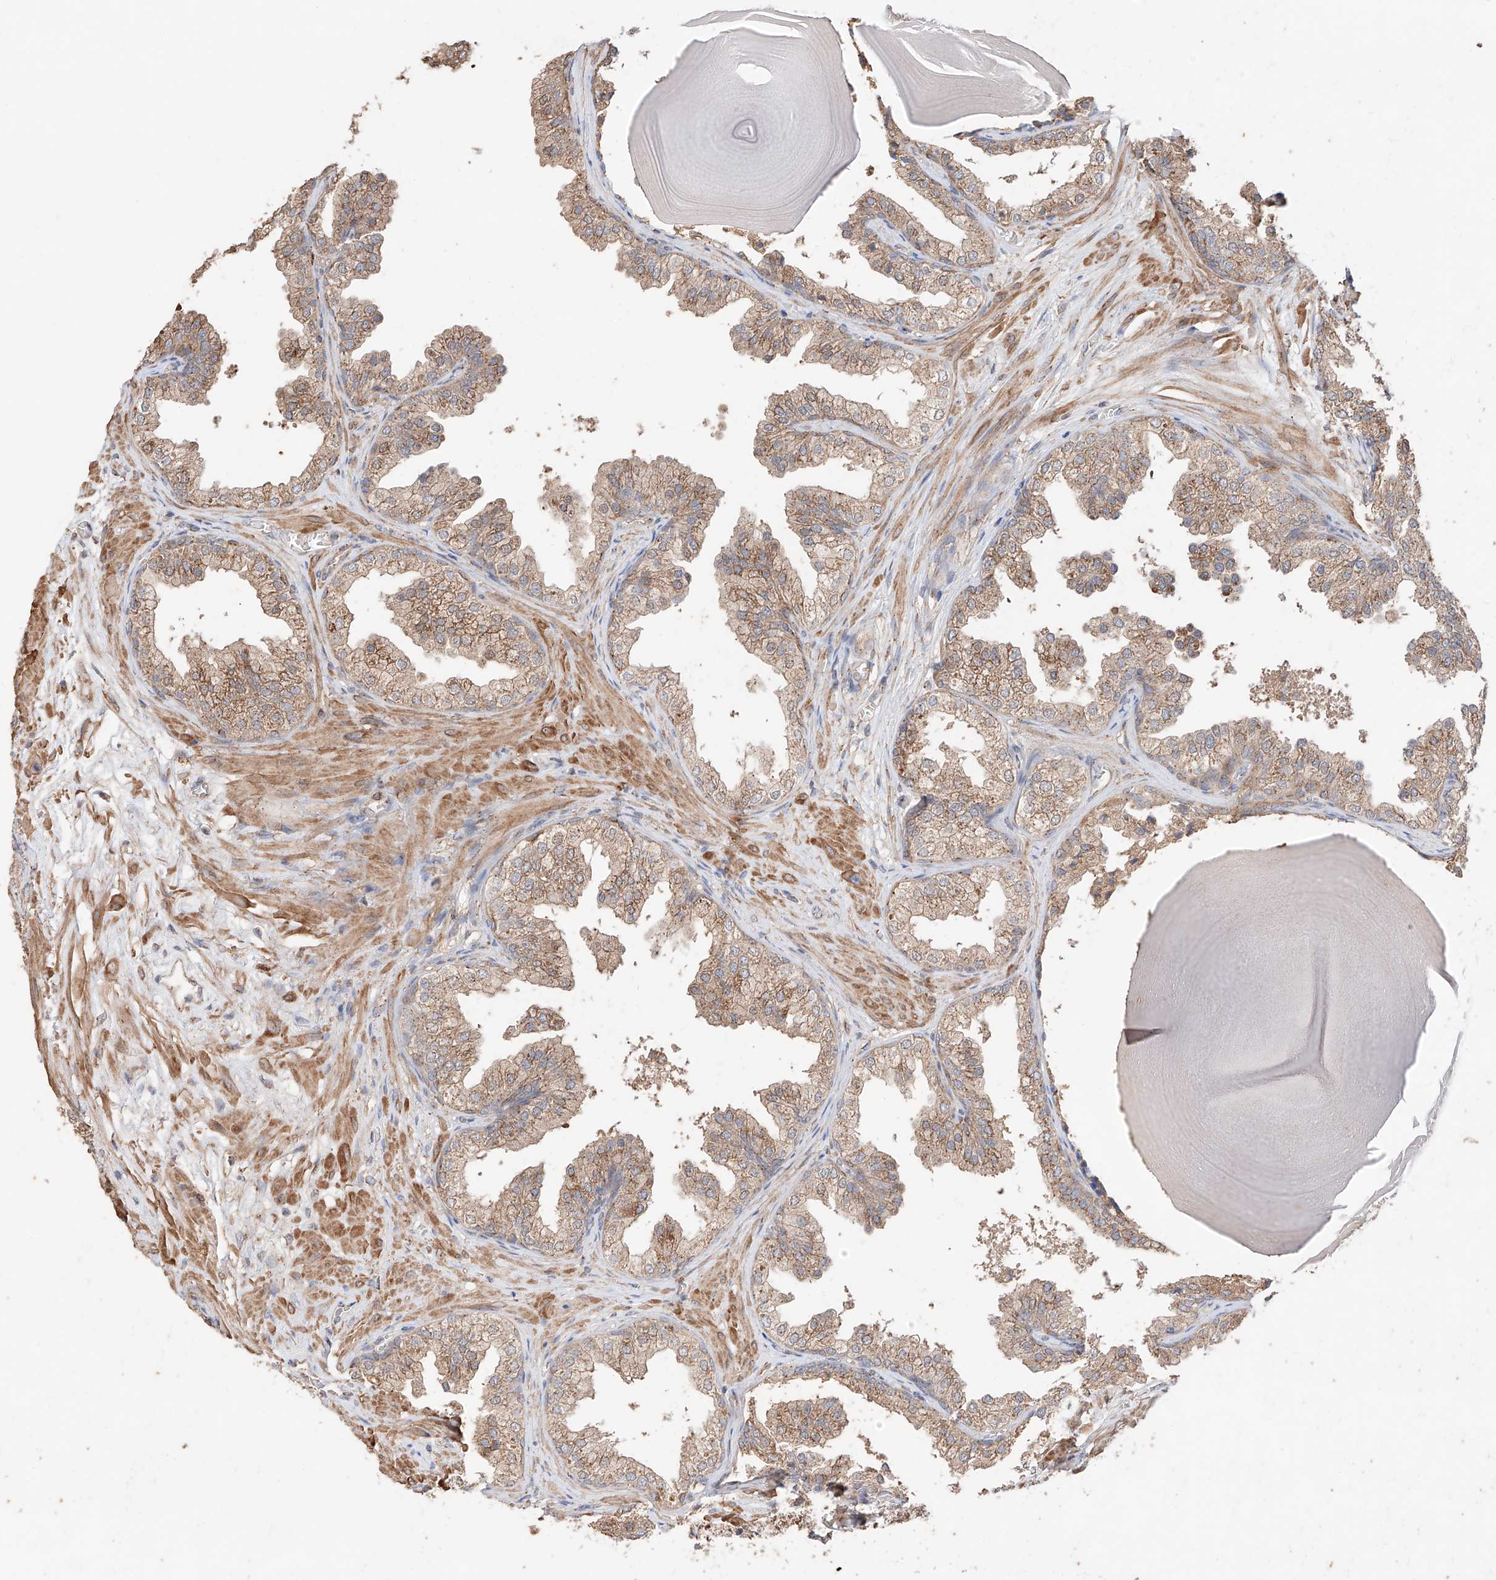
{"staining": {"intensity": "moderate", "quantity": "25%-75%", "location": "cytoplasmic/membranous"}, "tissue": "prostate", "cell_type": "Glandular cells", "image_type": "normal", "snomed": [{"axis": "morphology", "description": "Normal tissue, NOS"}, {"axis": "topography", "description": "Prostate"}], "caption": "Glandular cells show medium levels of moderate cytoplasmic/membranous expression in about 25%-75% of cells in benign prostate. The staining was performed using DAB to visualize the protein expression in brown, while the nuclei were stained in blue with hematoxylin (Magnification: 20x).", "gene": "MOSPD1", "patient": {"sex": "male", "age": 48}}